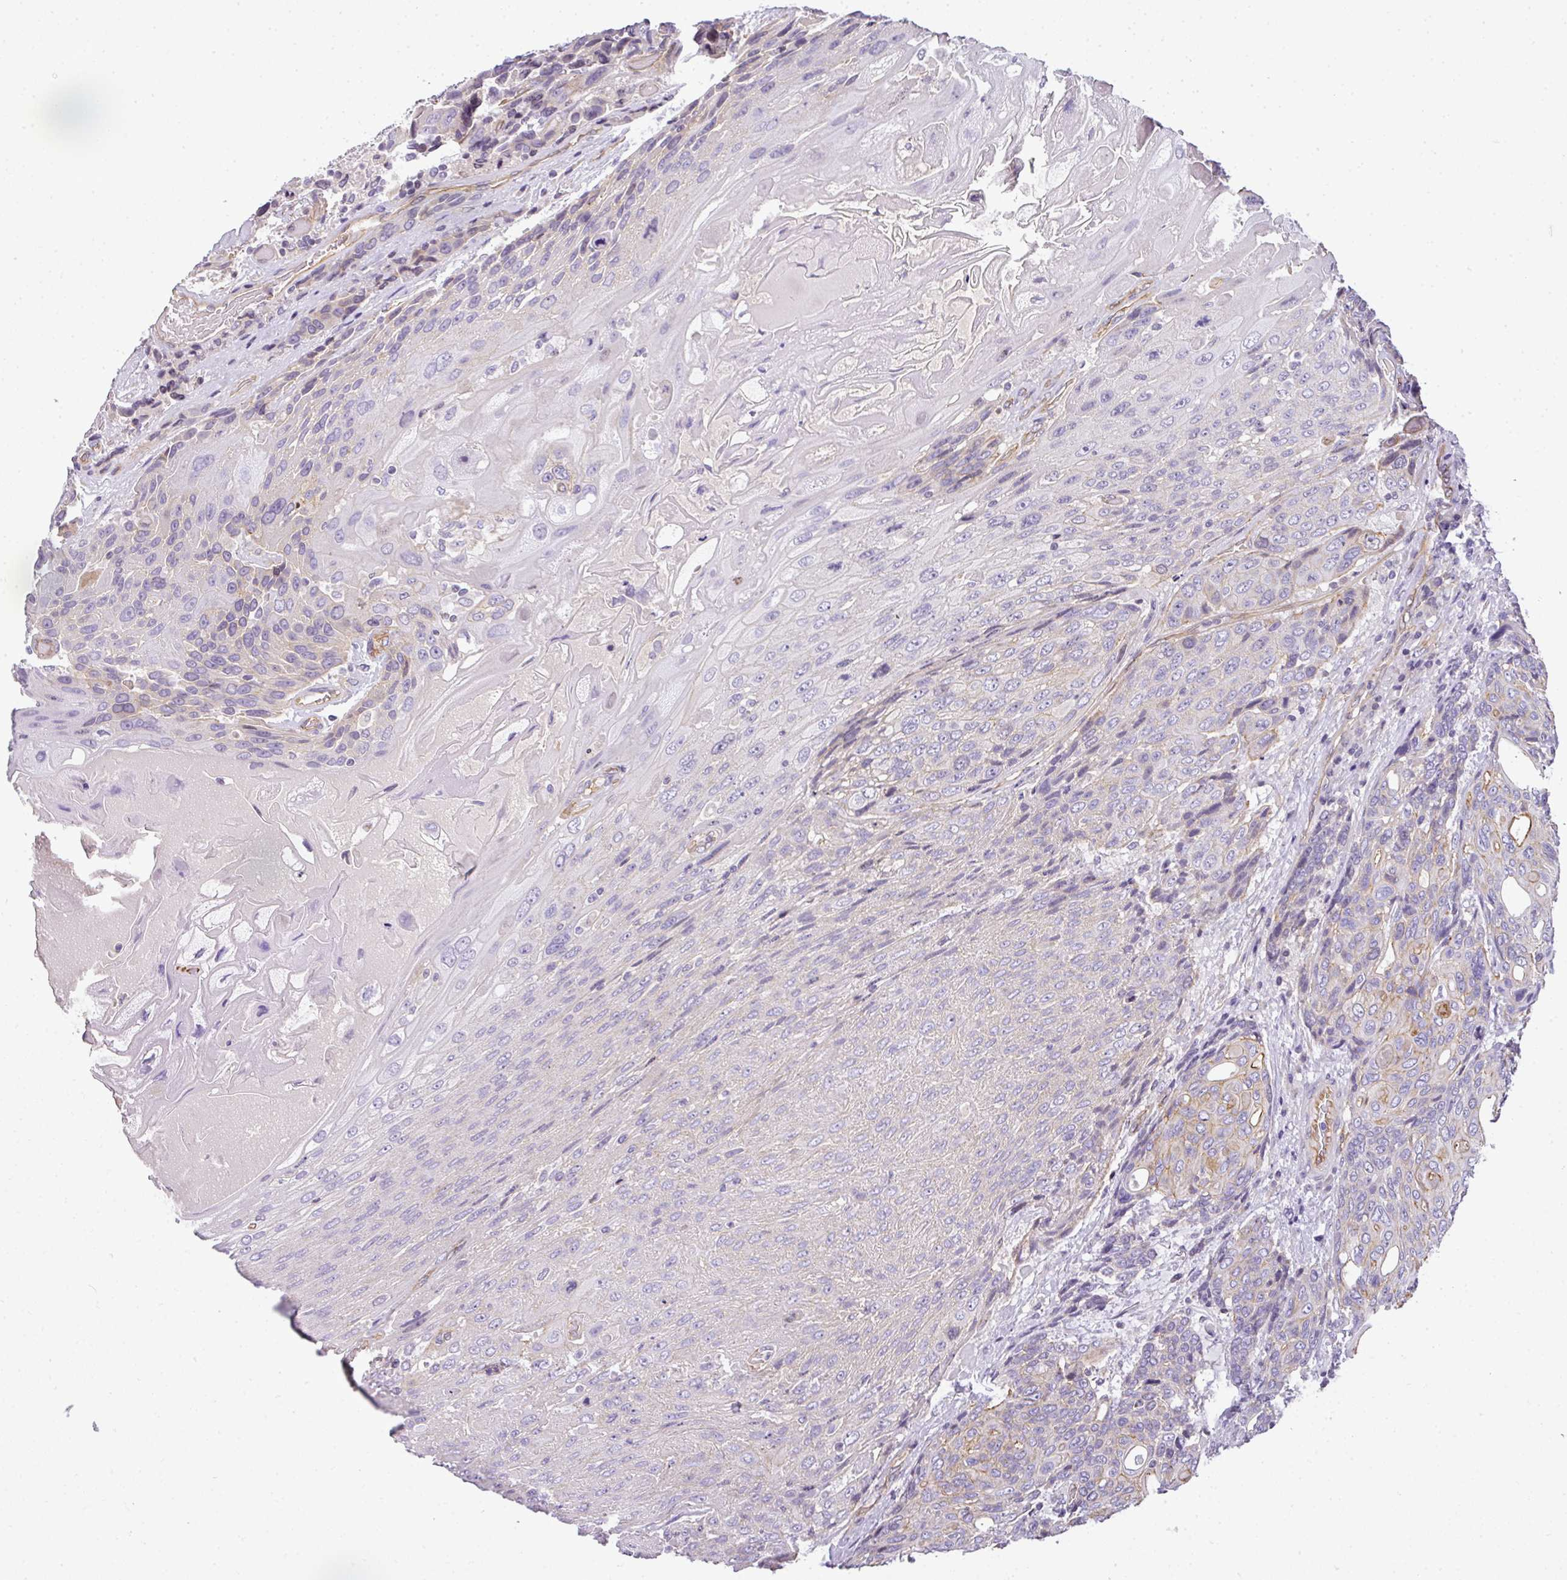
{"staining": {"intensity": "moderate", "quantity": "<25%", "location": "cytoplasmic/membranous"}, "tissue": "urothelial cancer", "cell_type": "Tumor cells", "image_type": "cancer", "snomed": [{"axis": "morphology", "description": "Urothelial carcinoma, High grade"}, {"axis": "topography", "description": "Urinary bladder"}], "caption": "Protein staining reveals moderate cytoplasmic/membranous positivity in approximately <25% of tumor cells in urothelial cancer.", "gene": "OR11H4", "patient": {"sex": "female", "age": 70}}